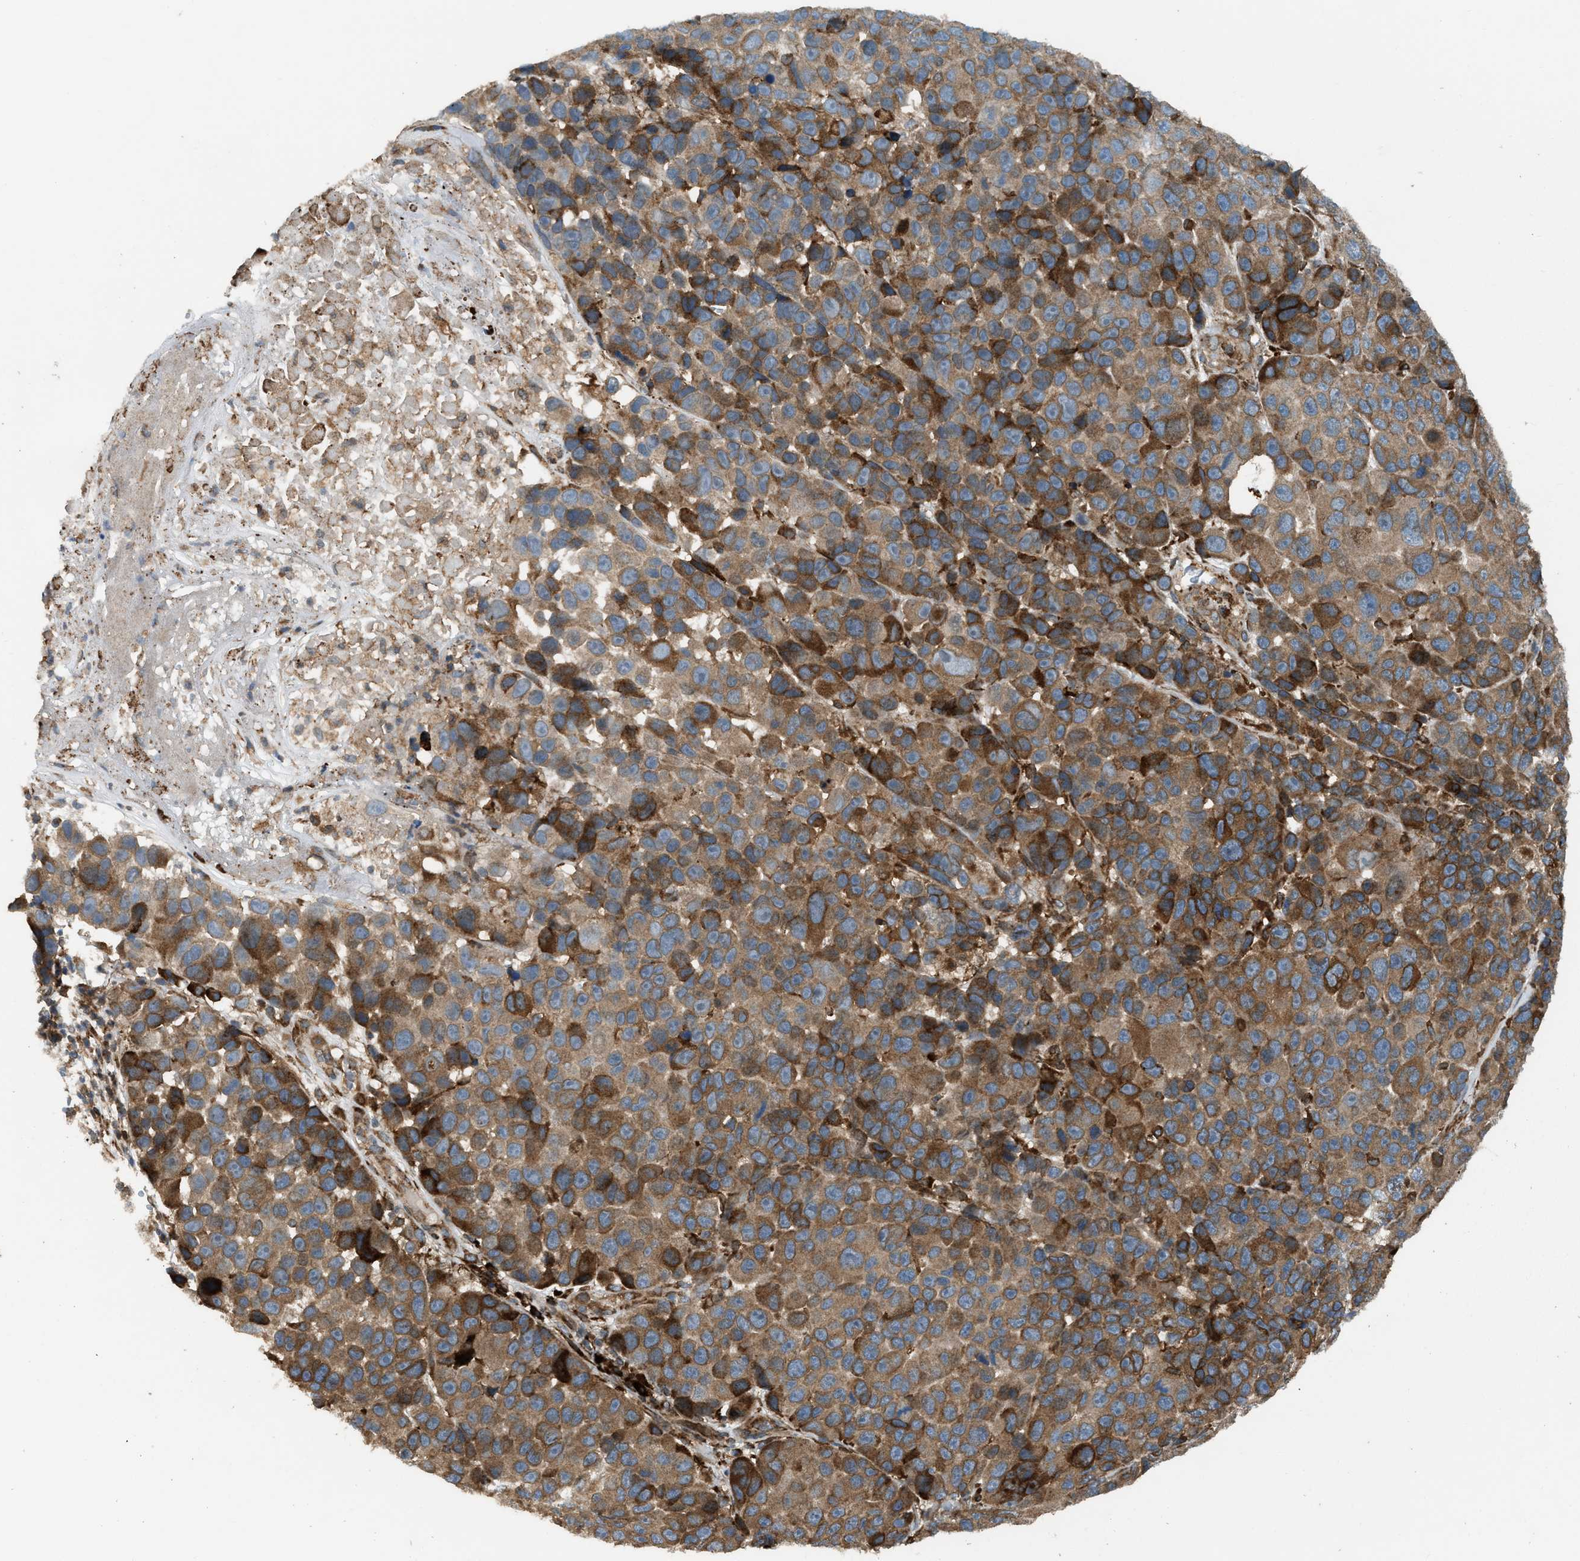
{"staining": {"intensity": "moderate", "quantity": ">75%", "location": "cytoplasmic/membranous"}, "tissue": "melanoma", "cell_type": "Tumor cells", "image_type": "cancer", "snomed": [{"axis": "morphology", "description": "Malignant melanoma, NOS"}, {"axis": "topography", "description": "Skin"}], "caption": "This micrograph demonstrates immunohistochemistry staining of melanoma, with medium moderate cytoplasmic/membranous positivity in approximately >75% of tumor cells.", "gene": "BAIAP2L1", "patient": {"sex": "male", "age": 53}}